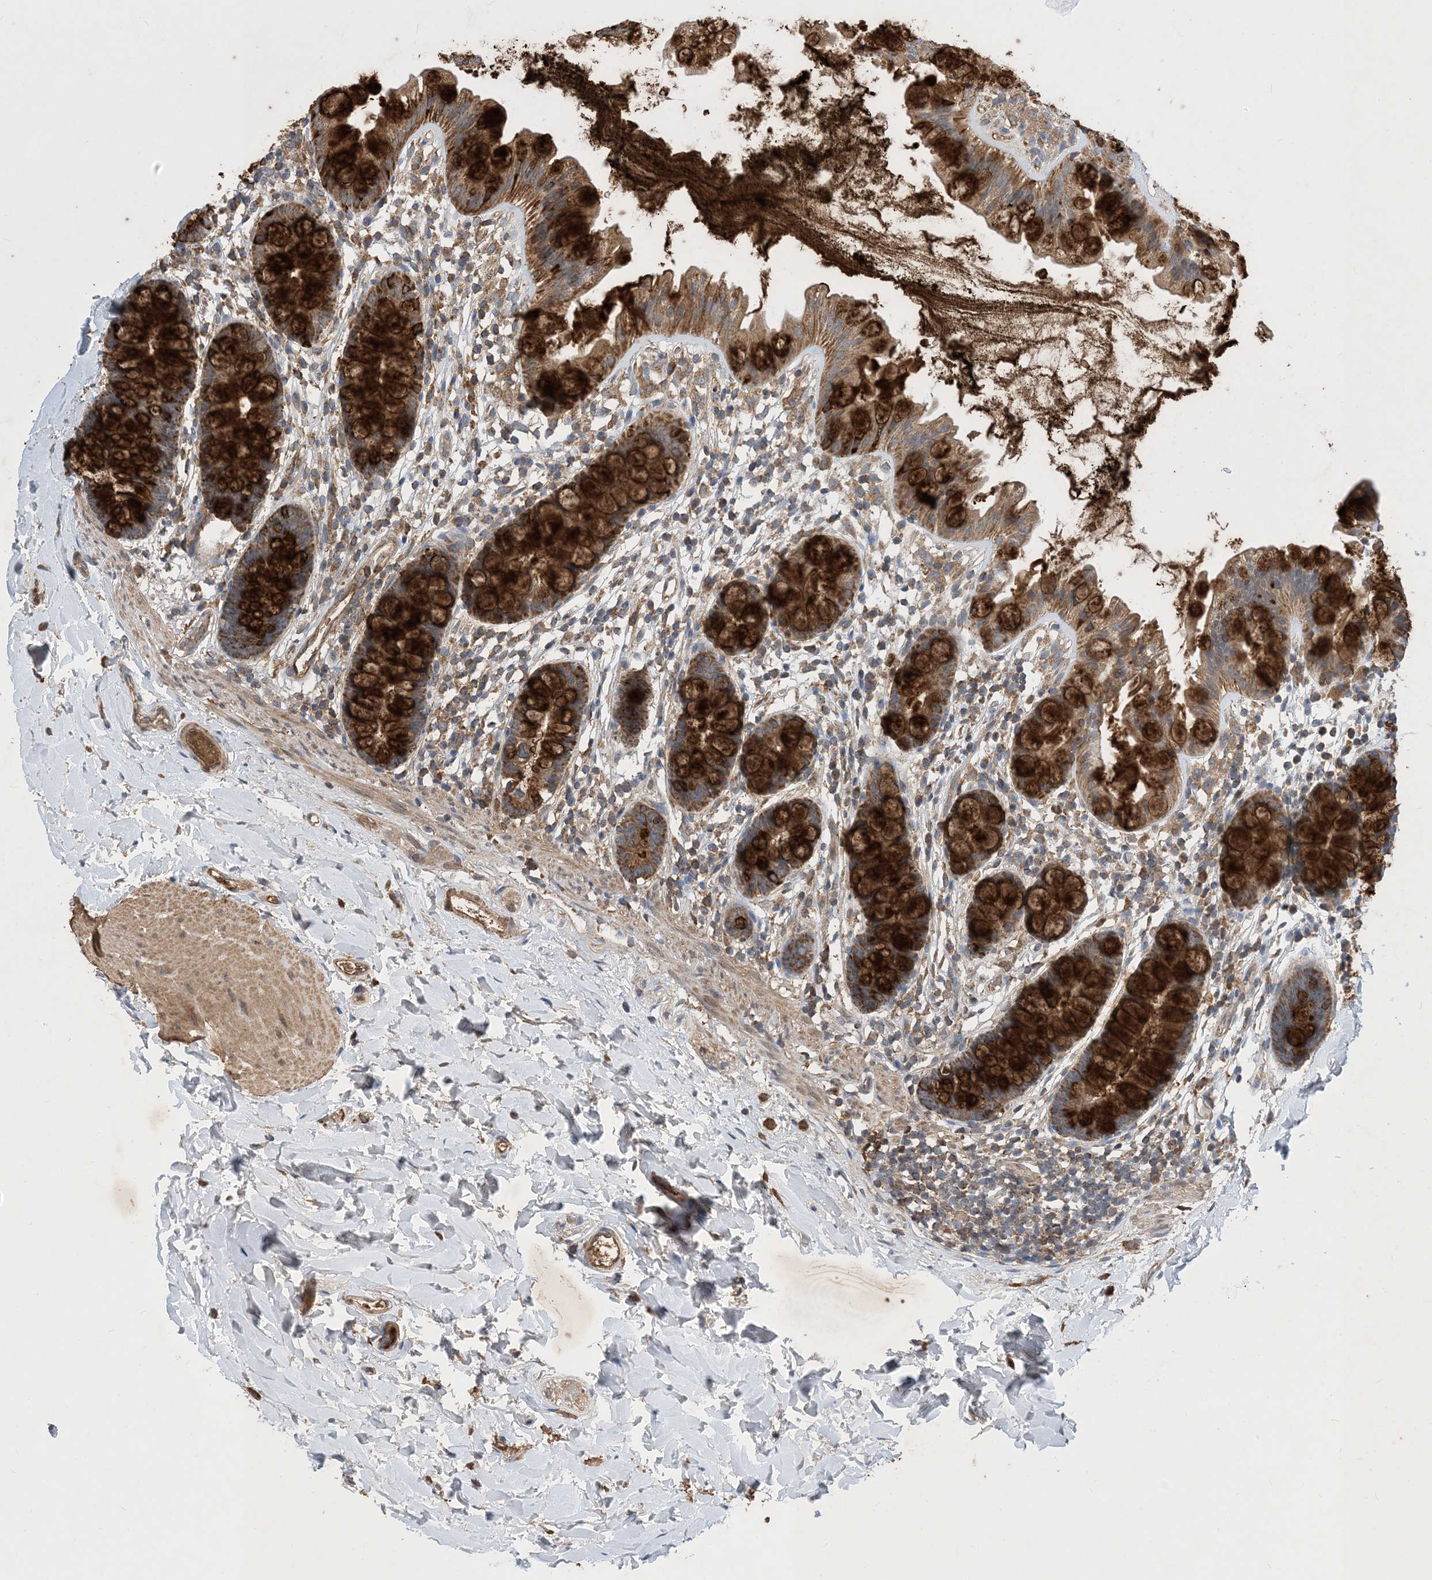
{"staining": {"intensity": "strong", "quantity": ">75%", "location": "cytoplasmic/membranous"}, "tissue": "colon", "cell_type": "Endothelial cells", "image_type": "normal", "snomed": [{"axis": "morphology", "description": "Normal tissue, NOS"}, {"axis": "topography", "description": "Colon"}], "caption": "High-power microscopy captured an IHC photomicrograph of normal colon, revealing strong cytoplasmic/membranous expression in about >75% of endothelial cells. Using DAB (3,3'-diaminobenzidine) (brown) and hematoxylin (blue) stains, captured at high magnification using brightfield microscopy.", "gene": "STK19", "patient": {"sex": "female", "age": 62}}